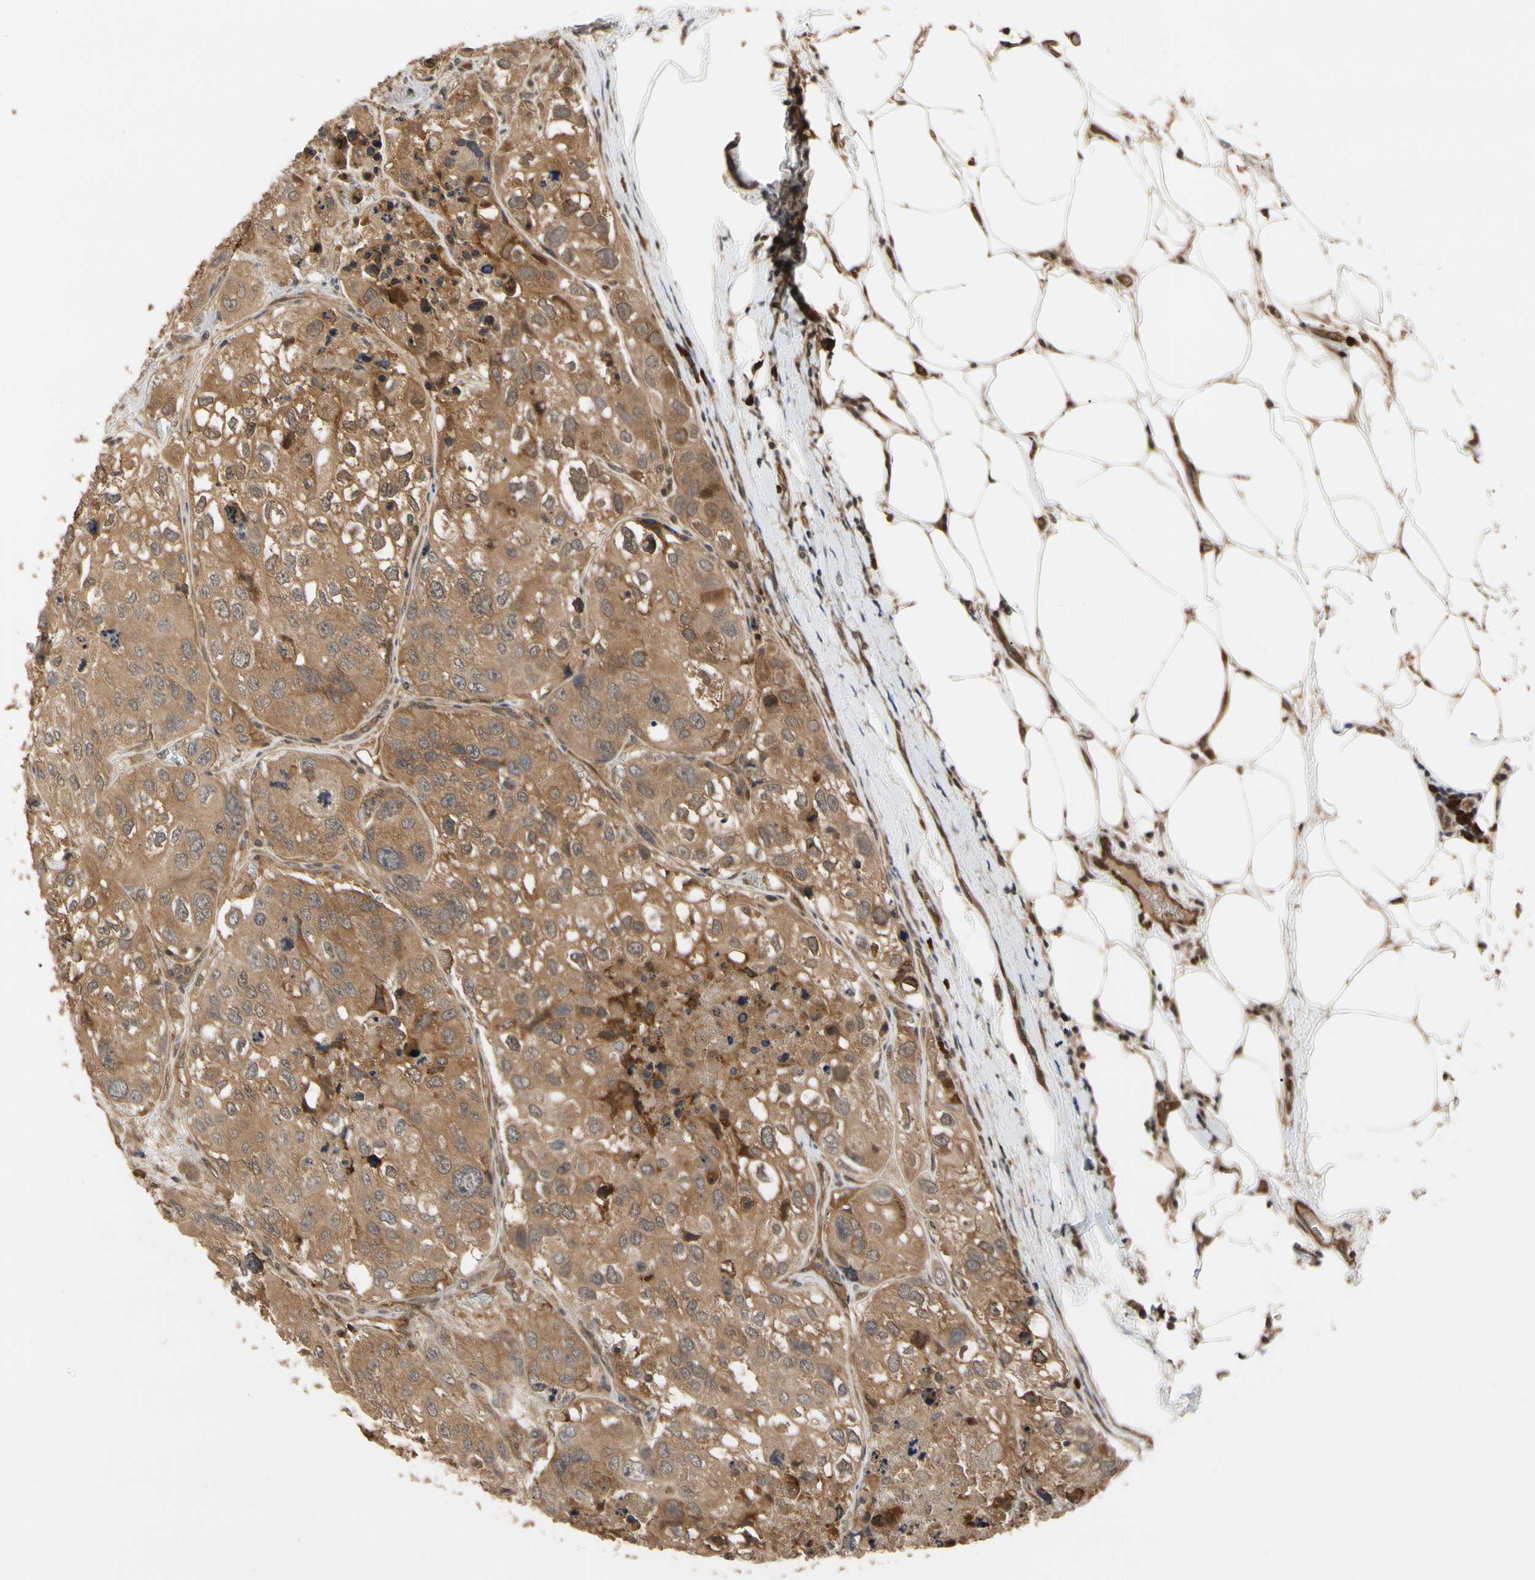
{"staining": {"intensity": "moderate", "quantity": ">75%", "location": "cytoplasmic/membranous"}, "tissue": "urothelial cancer", "cell_type": "Tumor cells", "image_type": "cancer", "snomed": [{"axis": "morphology", "description": "Urothelial carcinoma, High grade"}, {"axis": "topography", "description": "Lymph node"}, {"axis": "topography", "description": "Urinary bladder"}], "caption": "This is a micrograph of IHC staining of urothelial carcinoma (high-grade), which shows moderate staining in the cytoplasmic/membranous of tumor cells.", "gene": "CYTIP", "patient": {"sex": "male", "age": 51}}